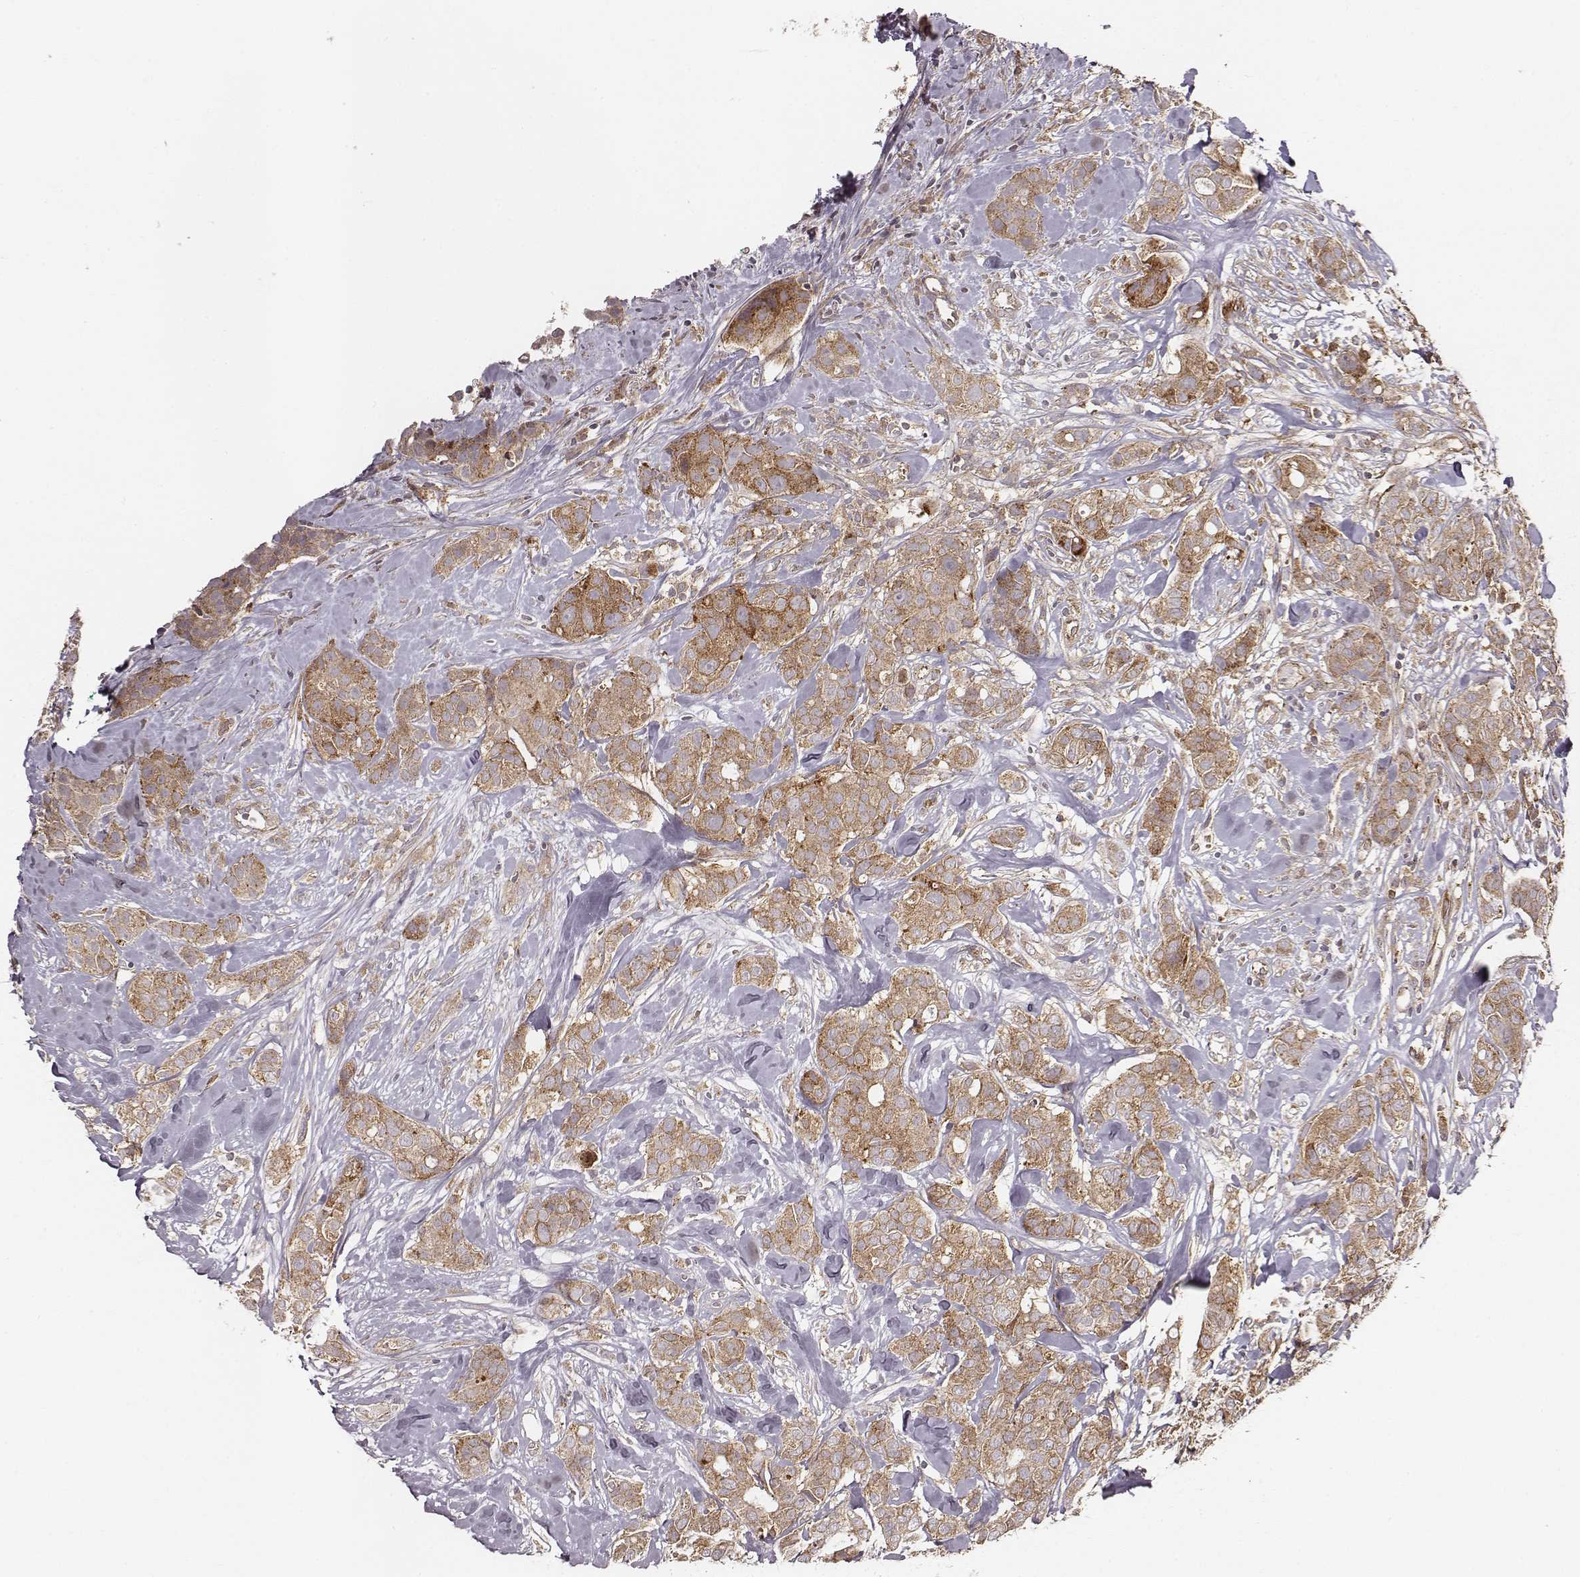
{"staining": {"intensity": "moderate", "quantity": ">75%", "location": "cytoplasmic/membranous"}, "tissue": "breast cancer", "cell_type": "Tumor cells", "image_type": "cancer", "snomed": [{"axis": "morphology", "description": "Duct carcinoma"}, {"axis": "topography", "description": "Breast"}], "caption": "Immunohistochemistry photomicrograph of human breast cancer (intraductal carcinoma) stained for a protein (brown), which demonstrates medium levels of moderate cytoplasmic/membranous positivity in about >75% of tumor cells.", "gene": "VPS26A", "patient": {"sex": "female", "age": 43}}